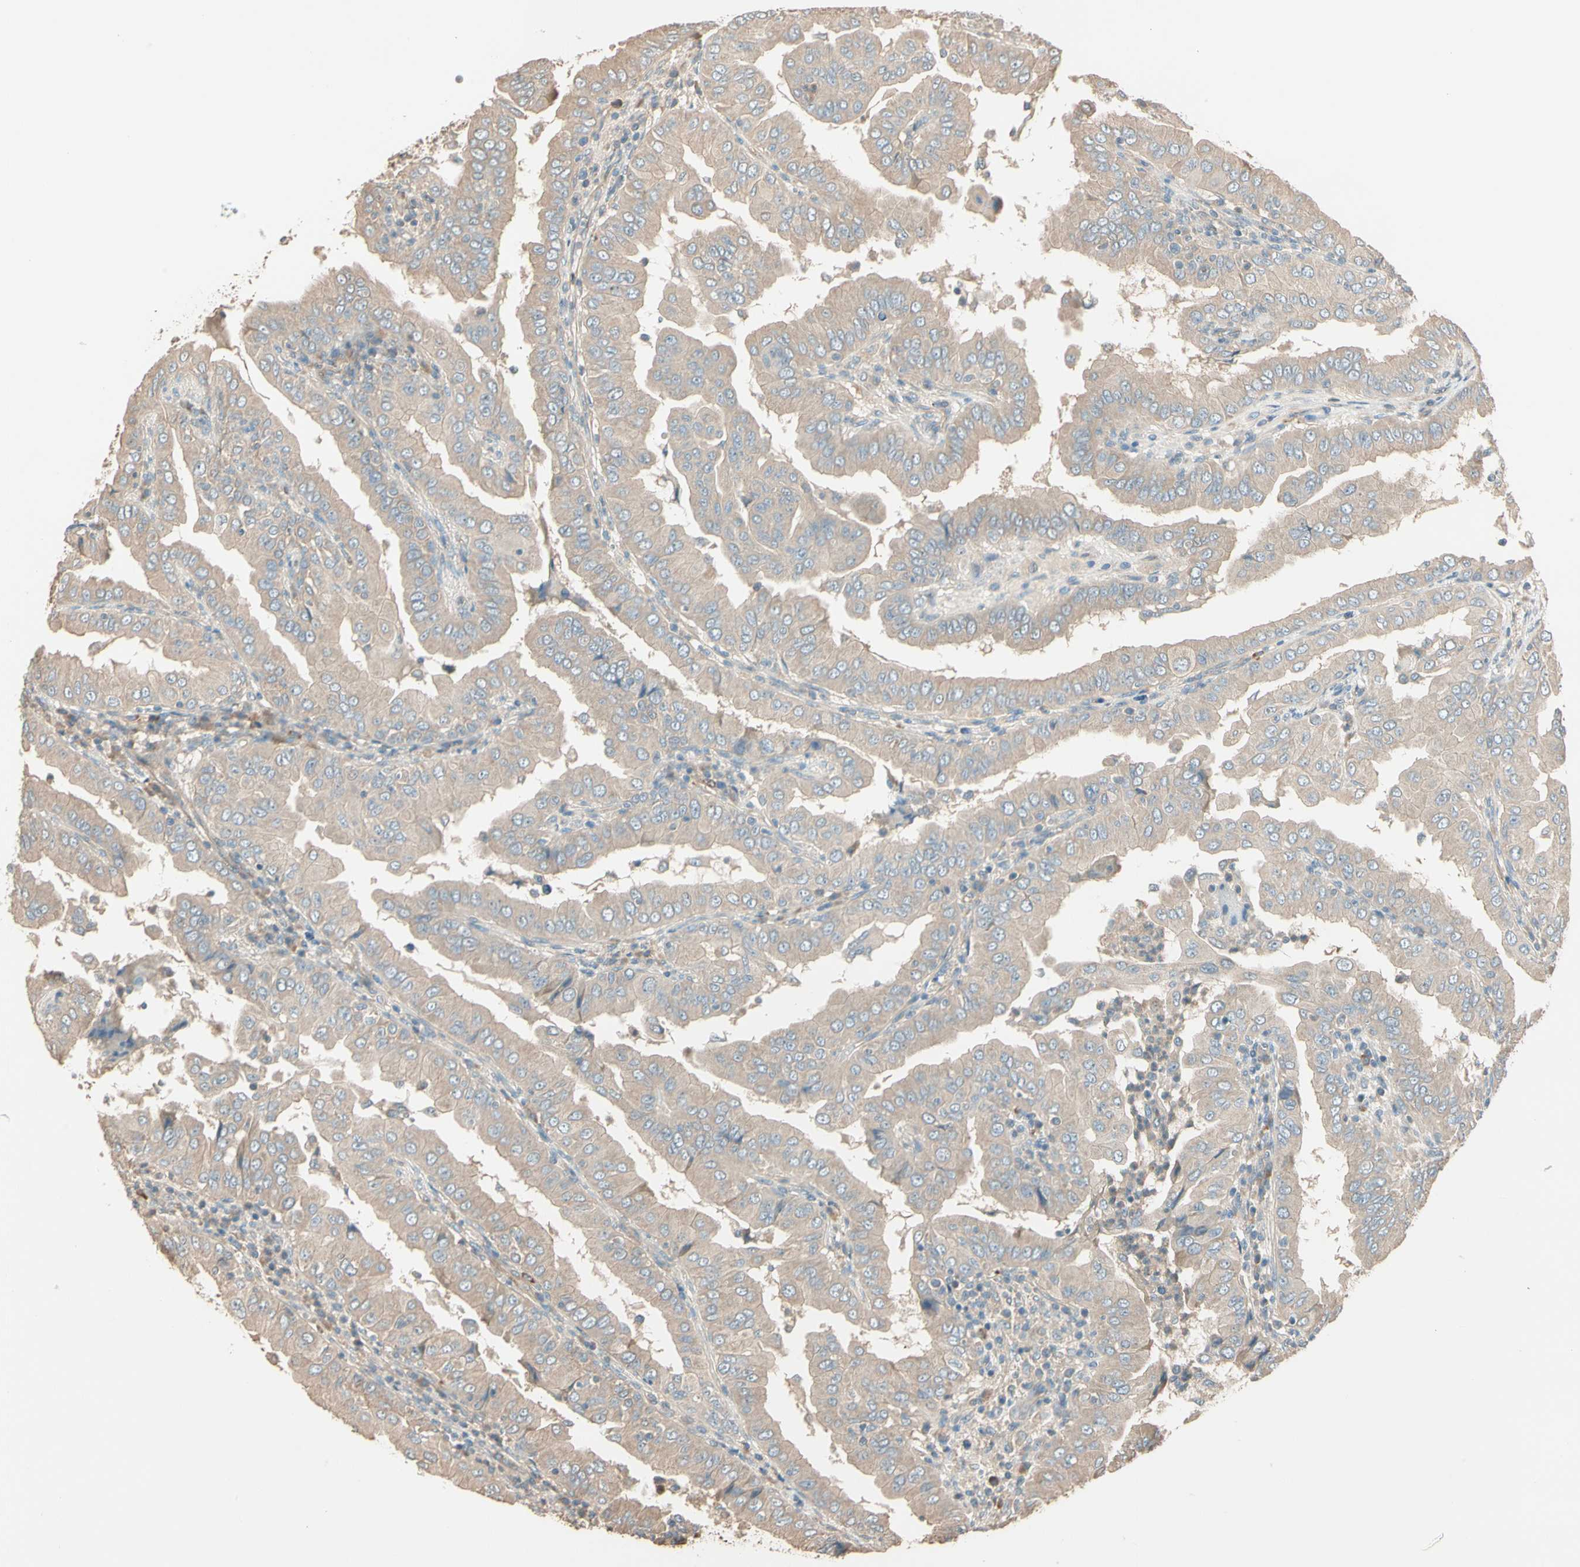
{"staining": {"intensity": "weak", "quantity": ">75%", "location": "cytoplasmic/membranous"}, "tissue": "thyroid cancer", "cell_type": "Tumor cells", "image_type": "cancer", "snomed": [{"axis": "morphology", "description": "Papillary adenocarcinoma, NOS"}, {"axis": "topography", "description": "Thyroid gland"}], "caption": "Weak cytoplasmic/membranous protein positivity is appreciated in approximately >75% of tumor cells in thyroid cancer (papillary adenocarcinoma).", "gene": "TNFRSF21", "patient": {"sex": "male", "age": 33}}